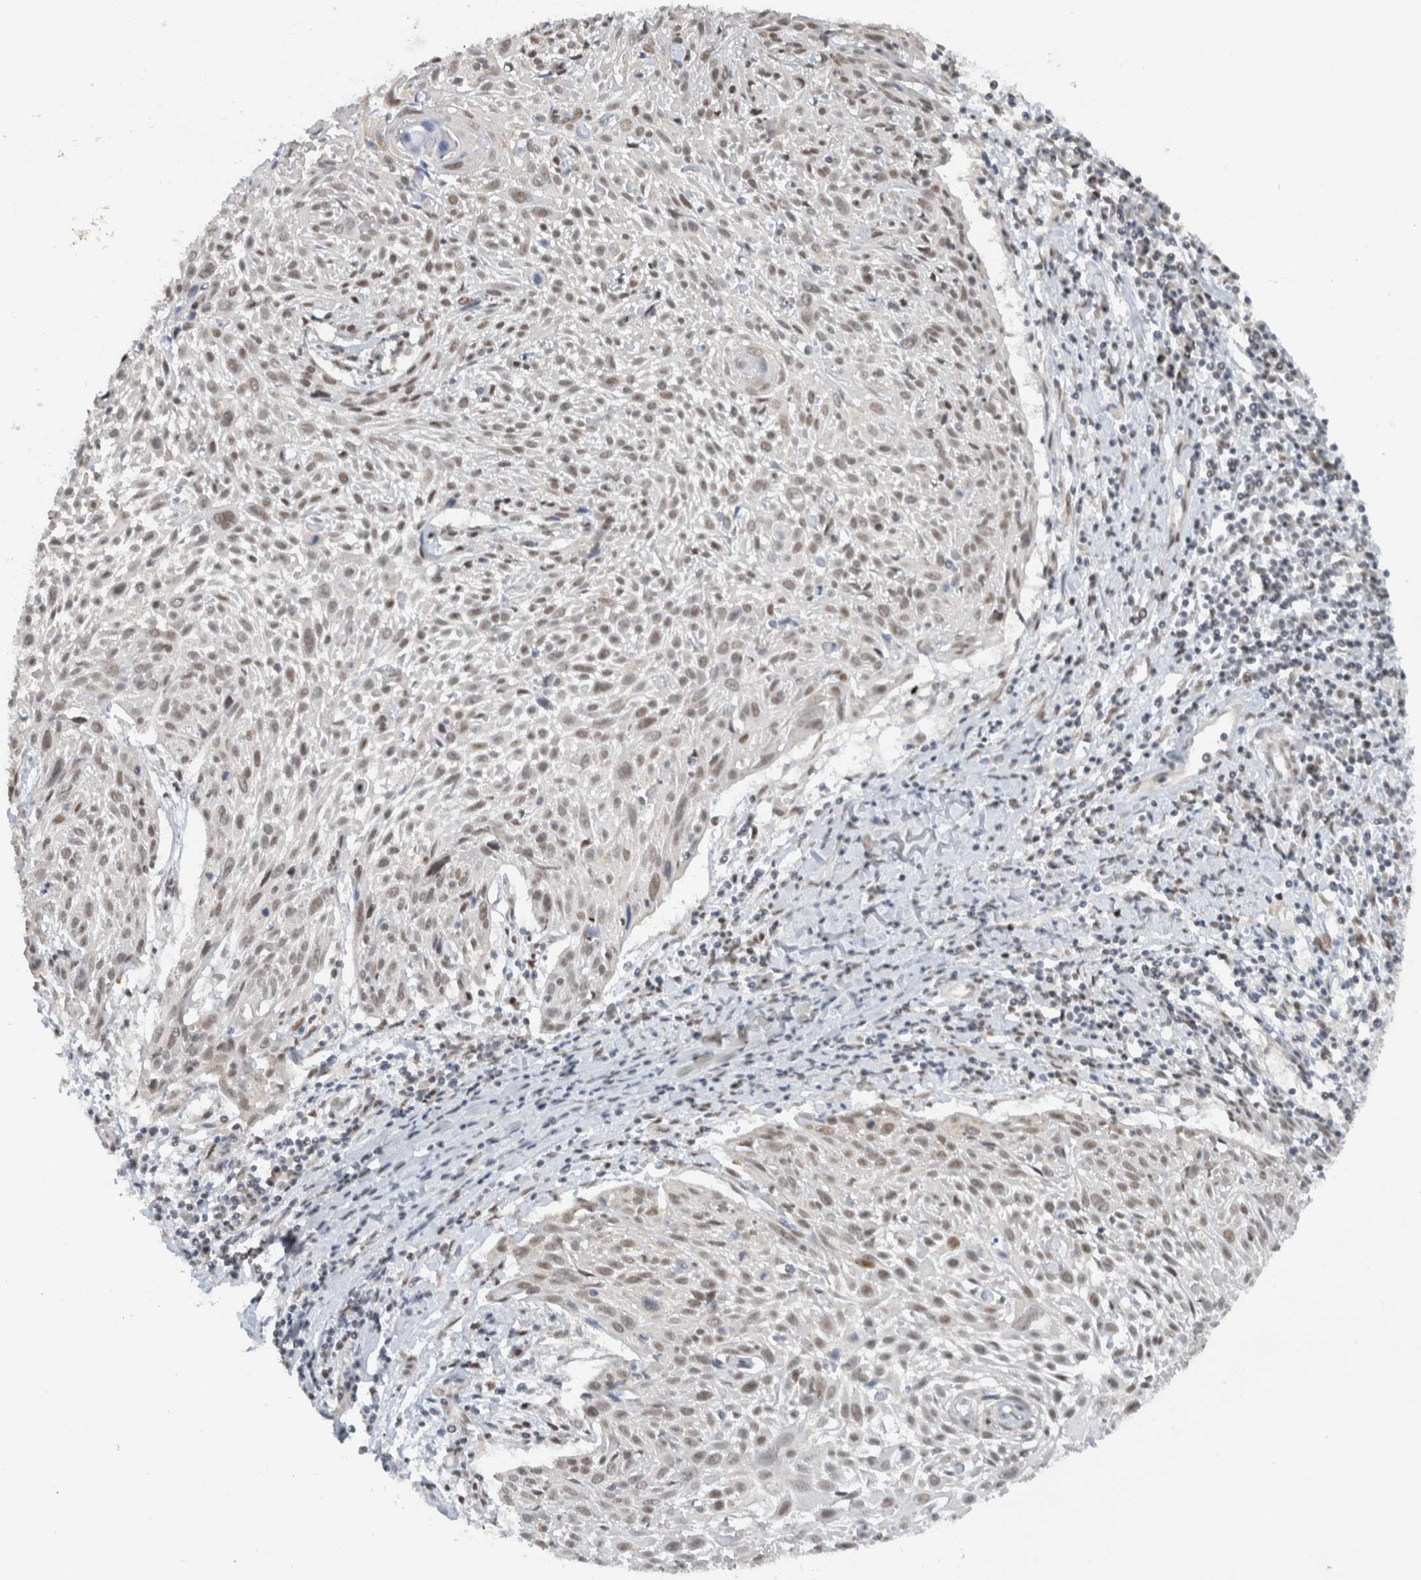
{"staining": {"intensity": "weak", "quantity": ">75%", "location": "nuclear"}, "tissue": "cervical cancer", "cell_type": "Tumor cells", "image_type": "cancer", "snomed": [{"axis": "morphology", "description": "Squamous cell carcinoma, NOS"}, {"axis": "topography", "description": "Cervix"}], "caption": "Immunohistochemistry (IHC) staining of cervical squamous cell carcinoma, which exhibits low levels of weak nuclear staining in approximately >75% of tumor cells indicating weak nuclear protein positivity. The staining was performed using DAB (3,3'-diaminobenzidine) (brown) for protein detection and nuclei were counterstained in hematoxylin (blue).", "gene": "HNRNPR", "patient": {"sex": "female", "age": 51}}